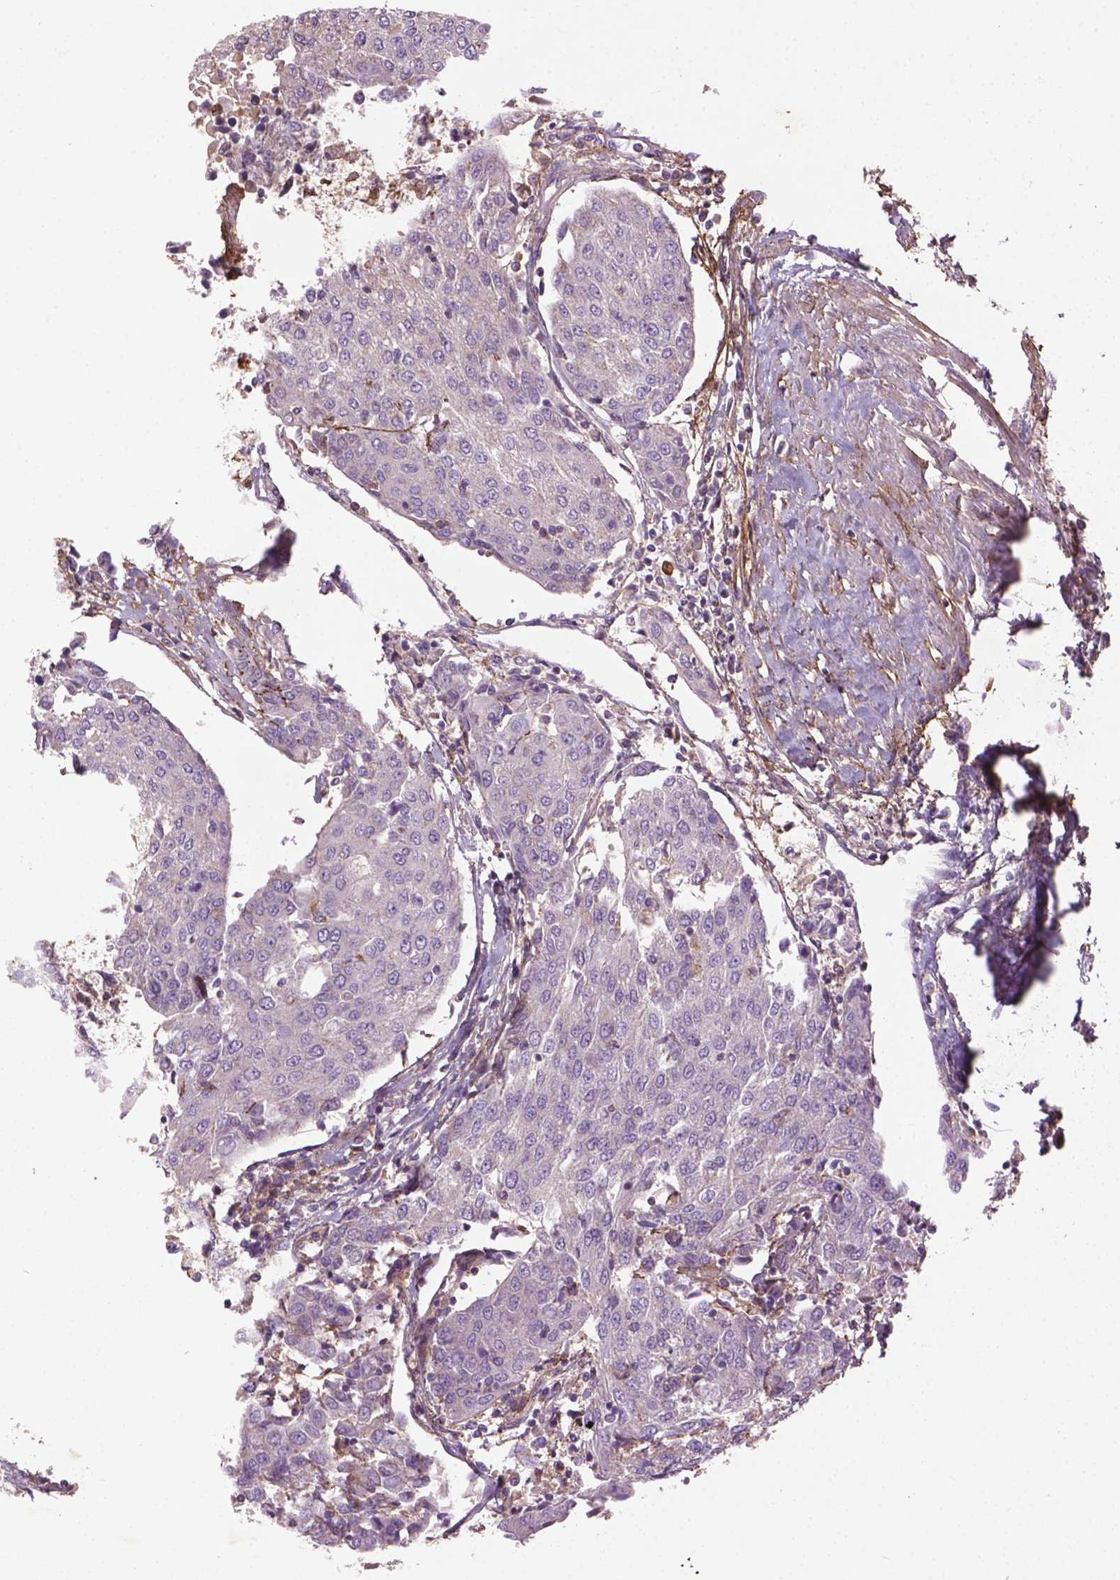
{"staining": {"intensity": "negative", "quantity": "none", "location": "none"}, "tissue": "urothelial cancer", "cell_type": "Tumor cells", "image_type": "cancer", "snomed": [{"axis": "morphology", "description": "Urothelial carcinoma, High grade"}, {"axis": "topography", "description": "Urinary bladder"}], "caption": "Tumor cells are negative for protein expression in human urothelial cancer.", "gene": "LRRC3C", "patient": {"sex": "female", "age": 85}}